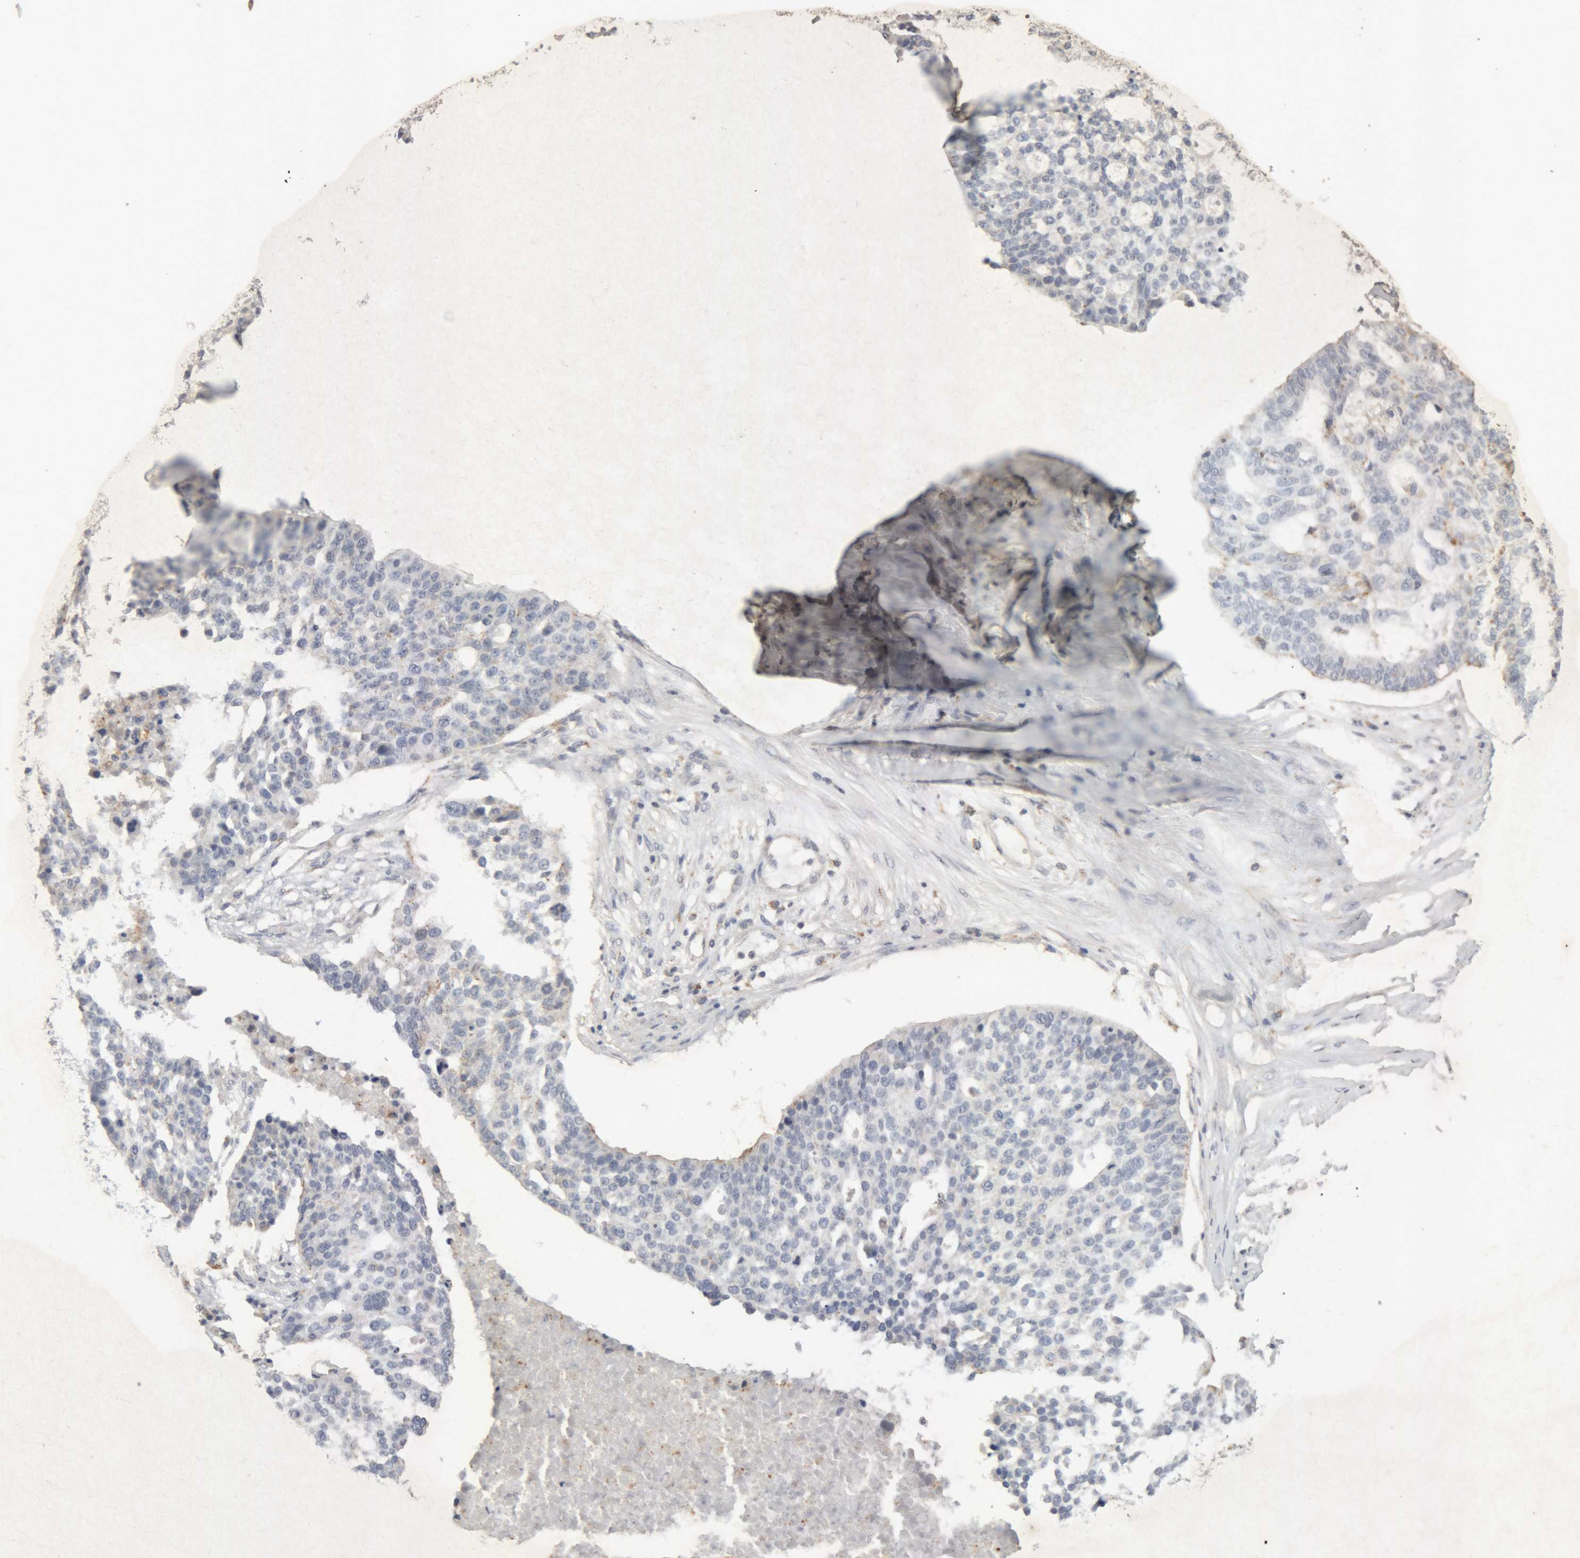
{"staining": {"intensity": "negative", "quantity": "none", "location": "none"}, "tissue": "ovarian cancer", "cell_type": "Tumor cells", "image_type": "cancer", "snomed": [{"axis": "morphology", "description": "Cystadenocarcinoma, serous, NOS"}, {"axis": "topography", "description": "Ovary"}], "caption": "Immunohistochemistry (IHC) image of neoplastic tissue: serous cystadenocarcinoma (ovarian) stained with DAB (3,3'-diaminobenzidine) reveals no significant protein positivity in tumor cells.", "gene": "ARSA", "patient": {"sex": "female", "age": 59}}